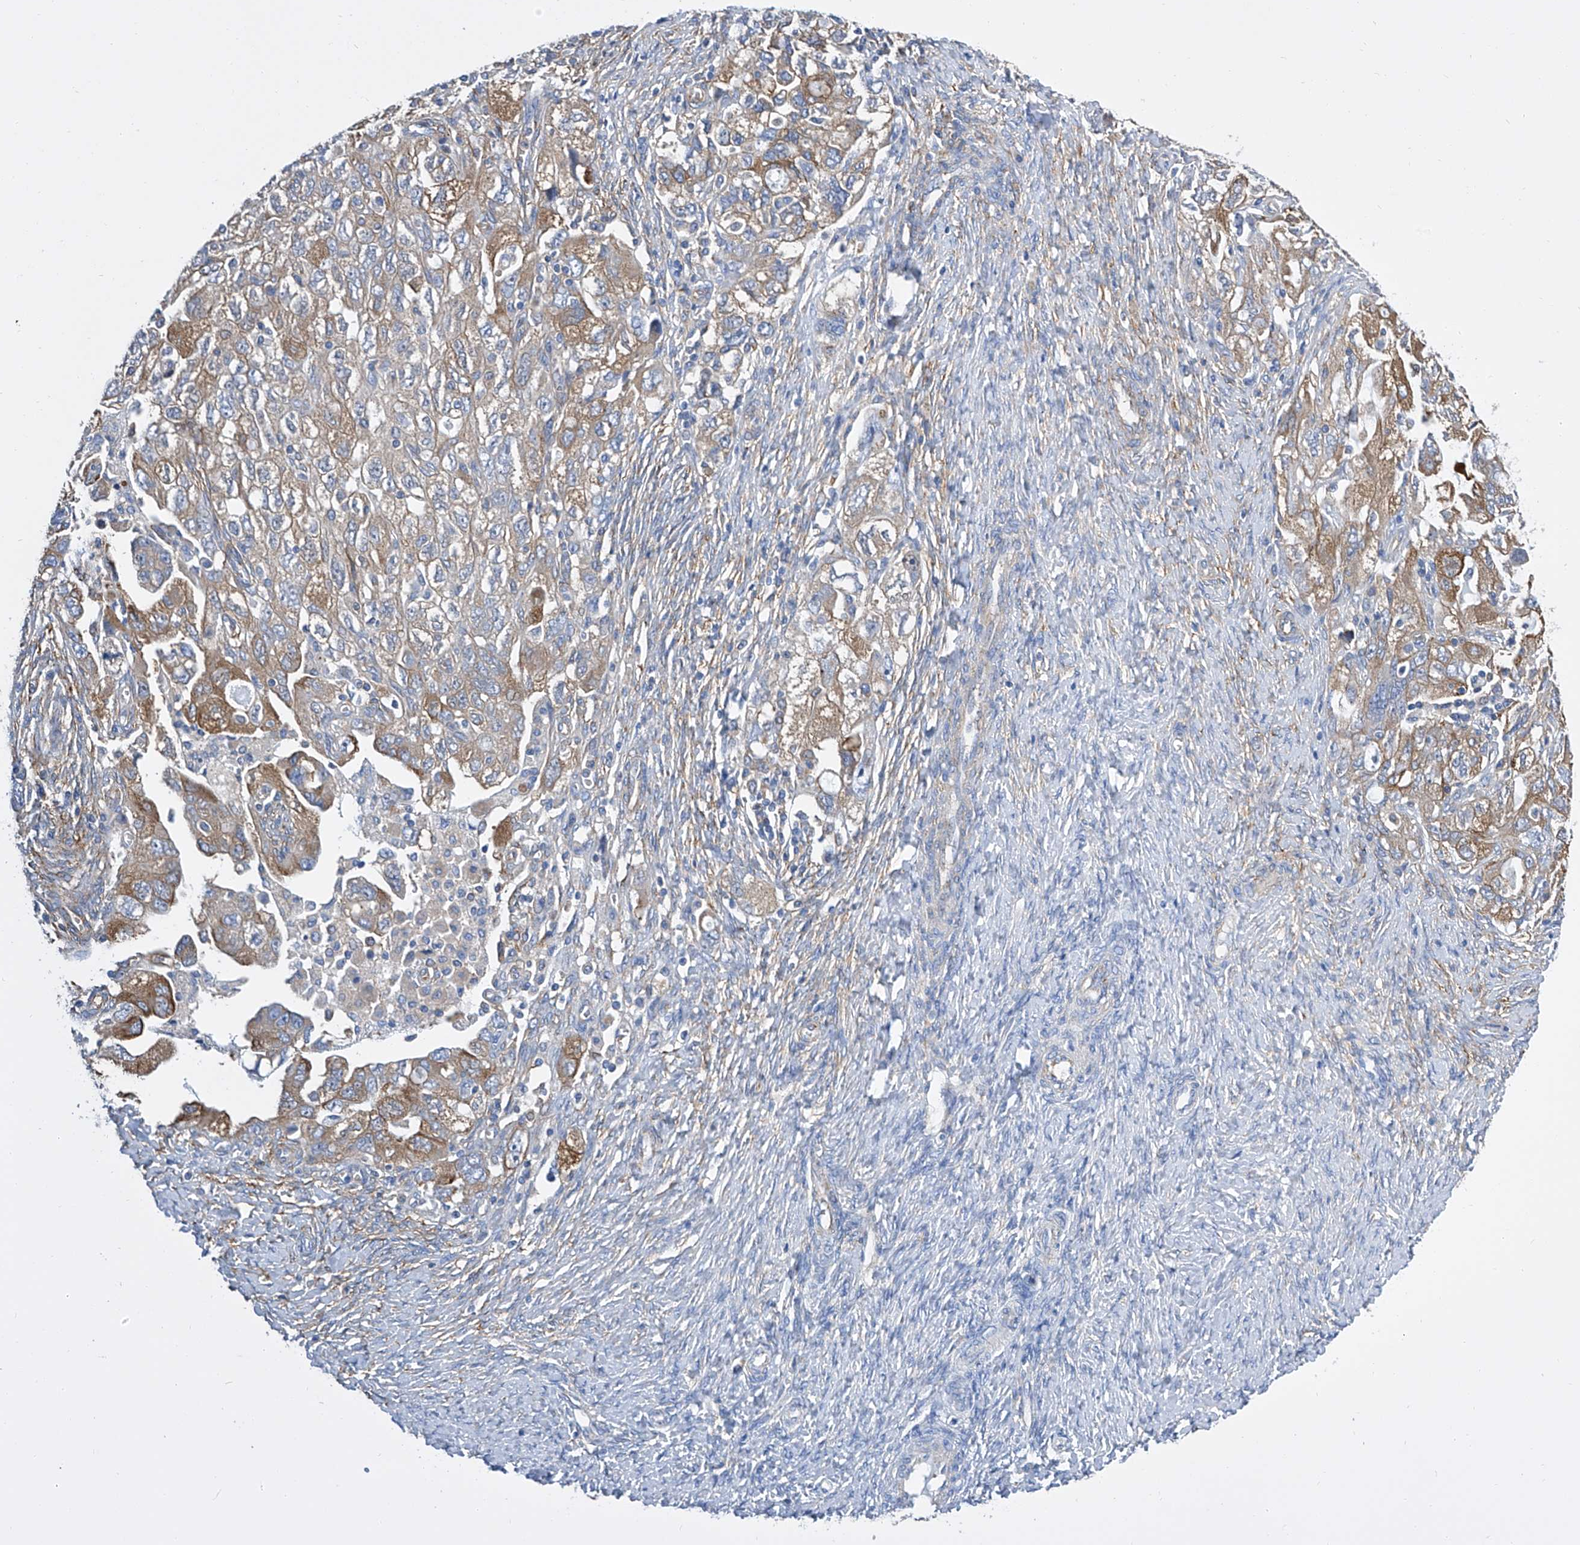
{"staining": {"intensity": "moderate", "quantity": "25%-75%", "location": "cytoplasmic/membranous"}, "tissue": "ovarian cancer", "cell_type": "Tumor cells", "image_type": "cancer", "snomed": [{"axis": "morphology", "description": "Carcinoma, NOS"}, {"axis": "morphology", "description": "Cystadenocarcinoma, serous, NOS"}, {"axis": "topography", "description": "Ovary"}], "caption": "The micrograph displays staining of ovarian cancer, revealing moderate cytoplasmic/membranous protein staining (brown color) within tumor cells.", "gene": "GPT", "patient": {"sex": "female", "age": 69}}